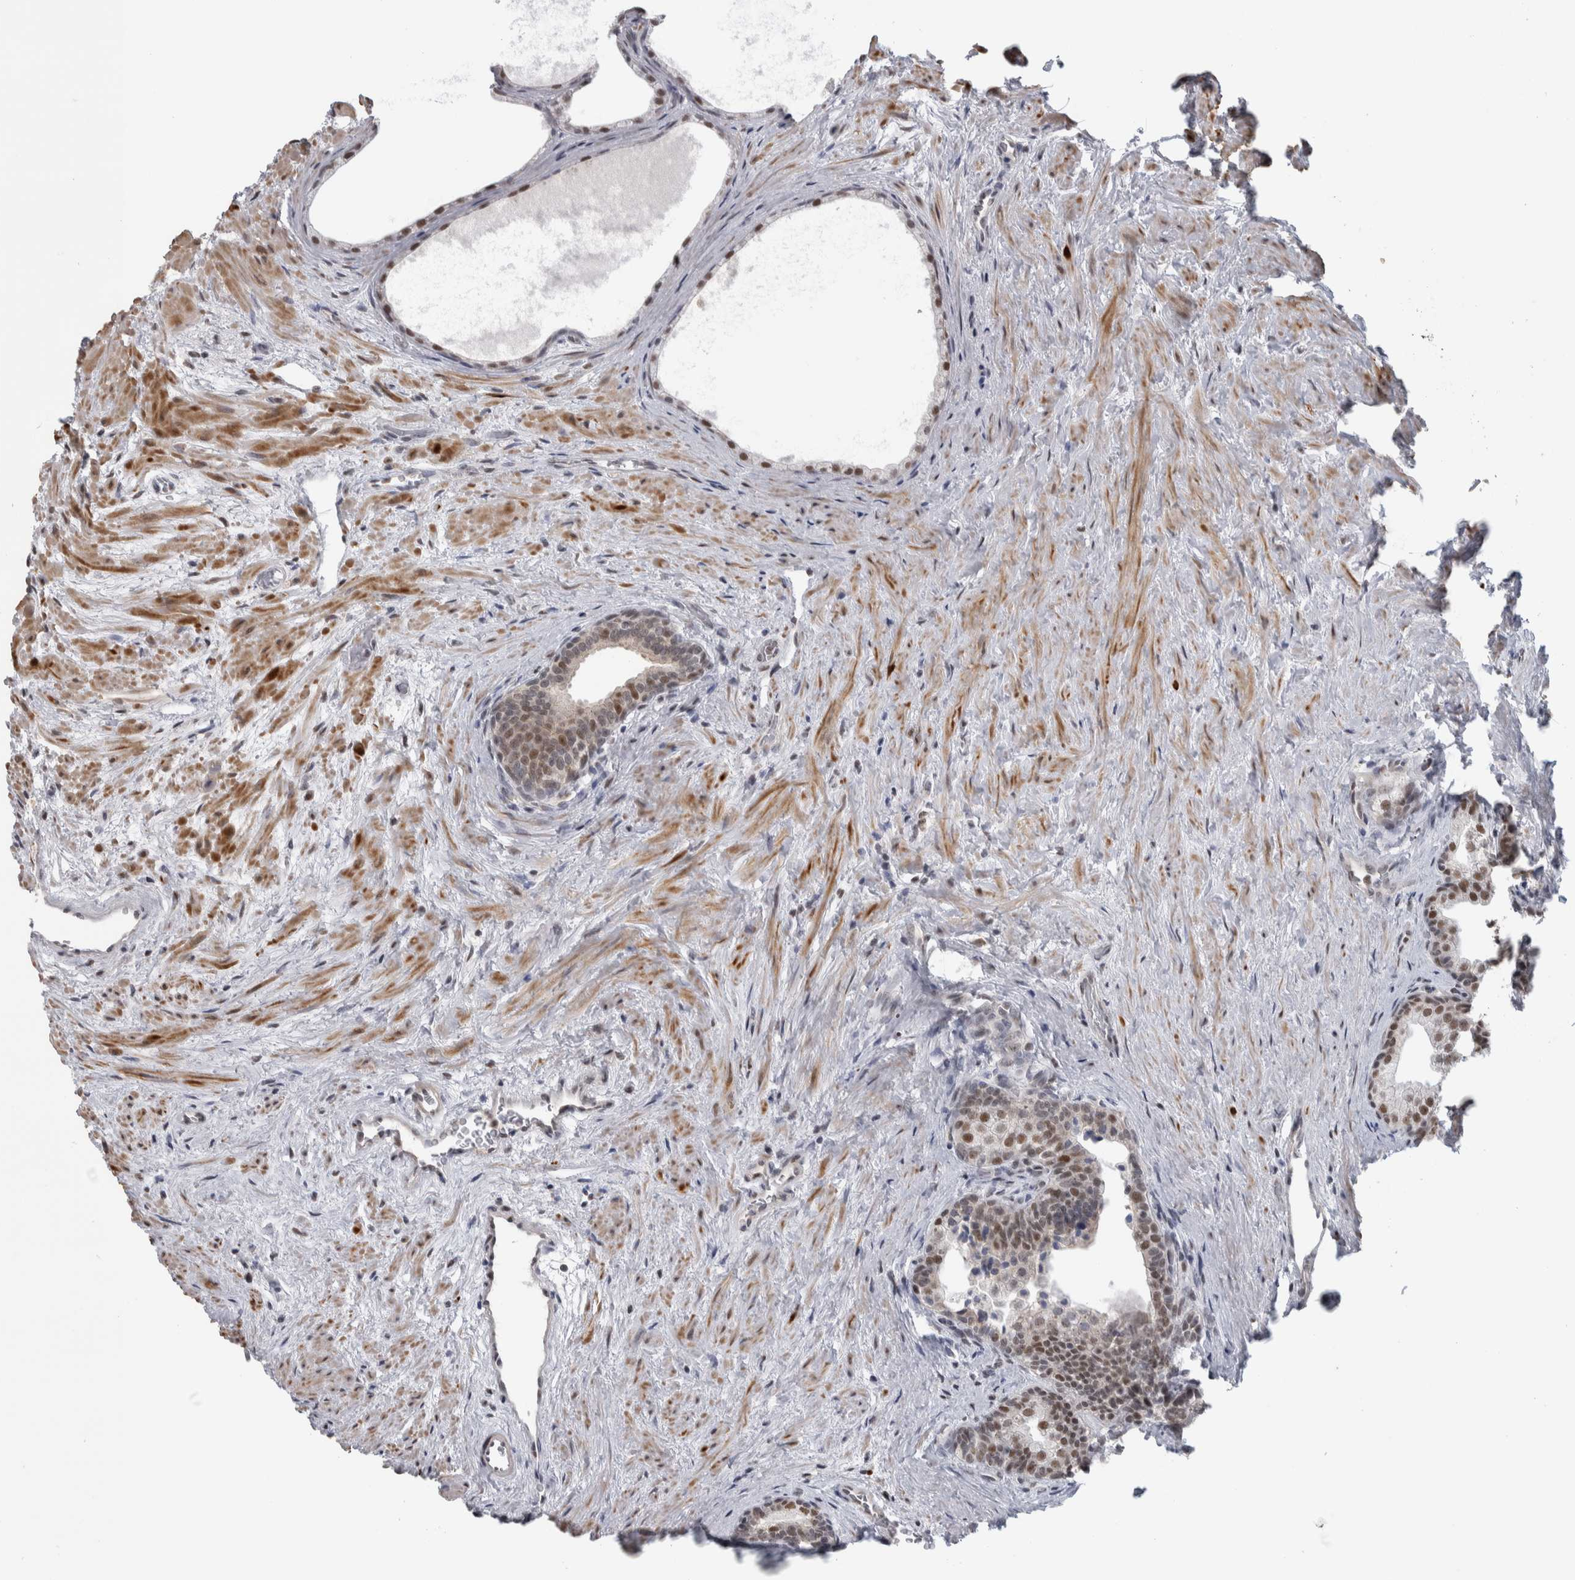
{"staining": {"intensity": "weak", "quantity": "<25%", "location": "nuclear"}, "tissue": "prostate", "cell_type": "Glandular cells", "image_type": "normal", "snomed": [{"axis": "morphology", "description": "Normal tissue, NOS"}, {"axis": "topography", "description": "Prostate"}], "caption": "A high-resolution photomicrograph shows immunohistochemistry (IHC) staining of benign prostate, which reveals no significant staining in glandular cells. The staining is performed using DAB (3,3'-diaminobenzidine) brown chromogen with nuclei counter-stained in using hematoxylin.", "gene": "HEXIM2", "patient": {"sex": "male", "age": 48}}